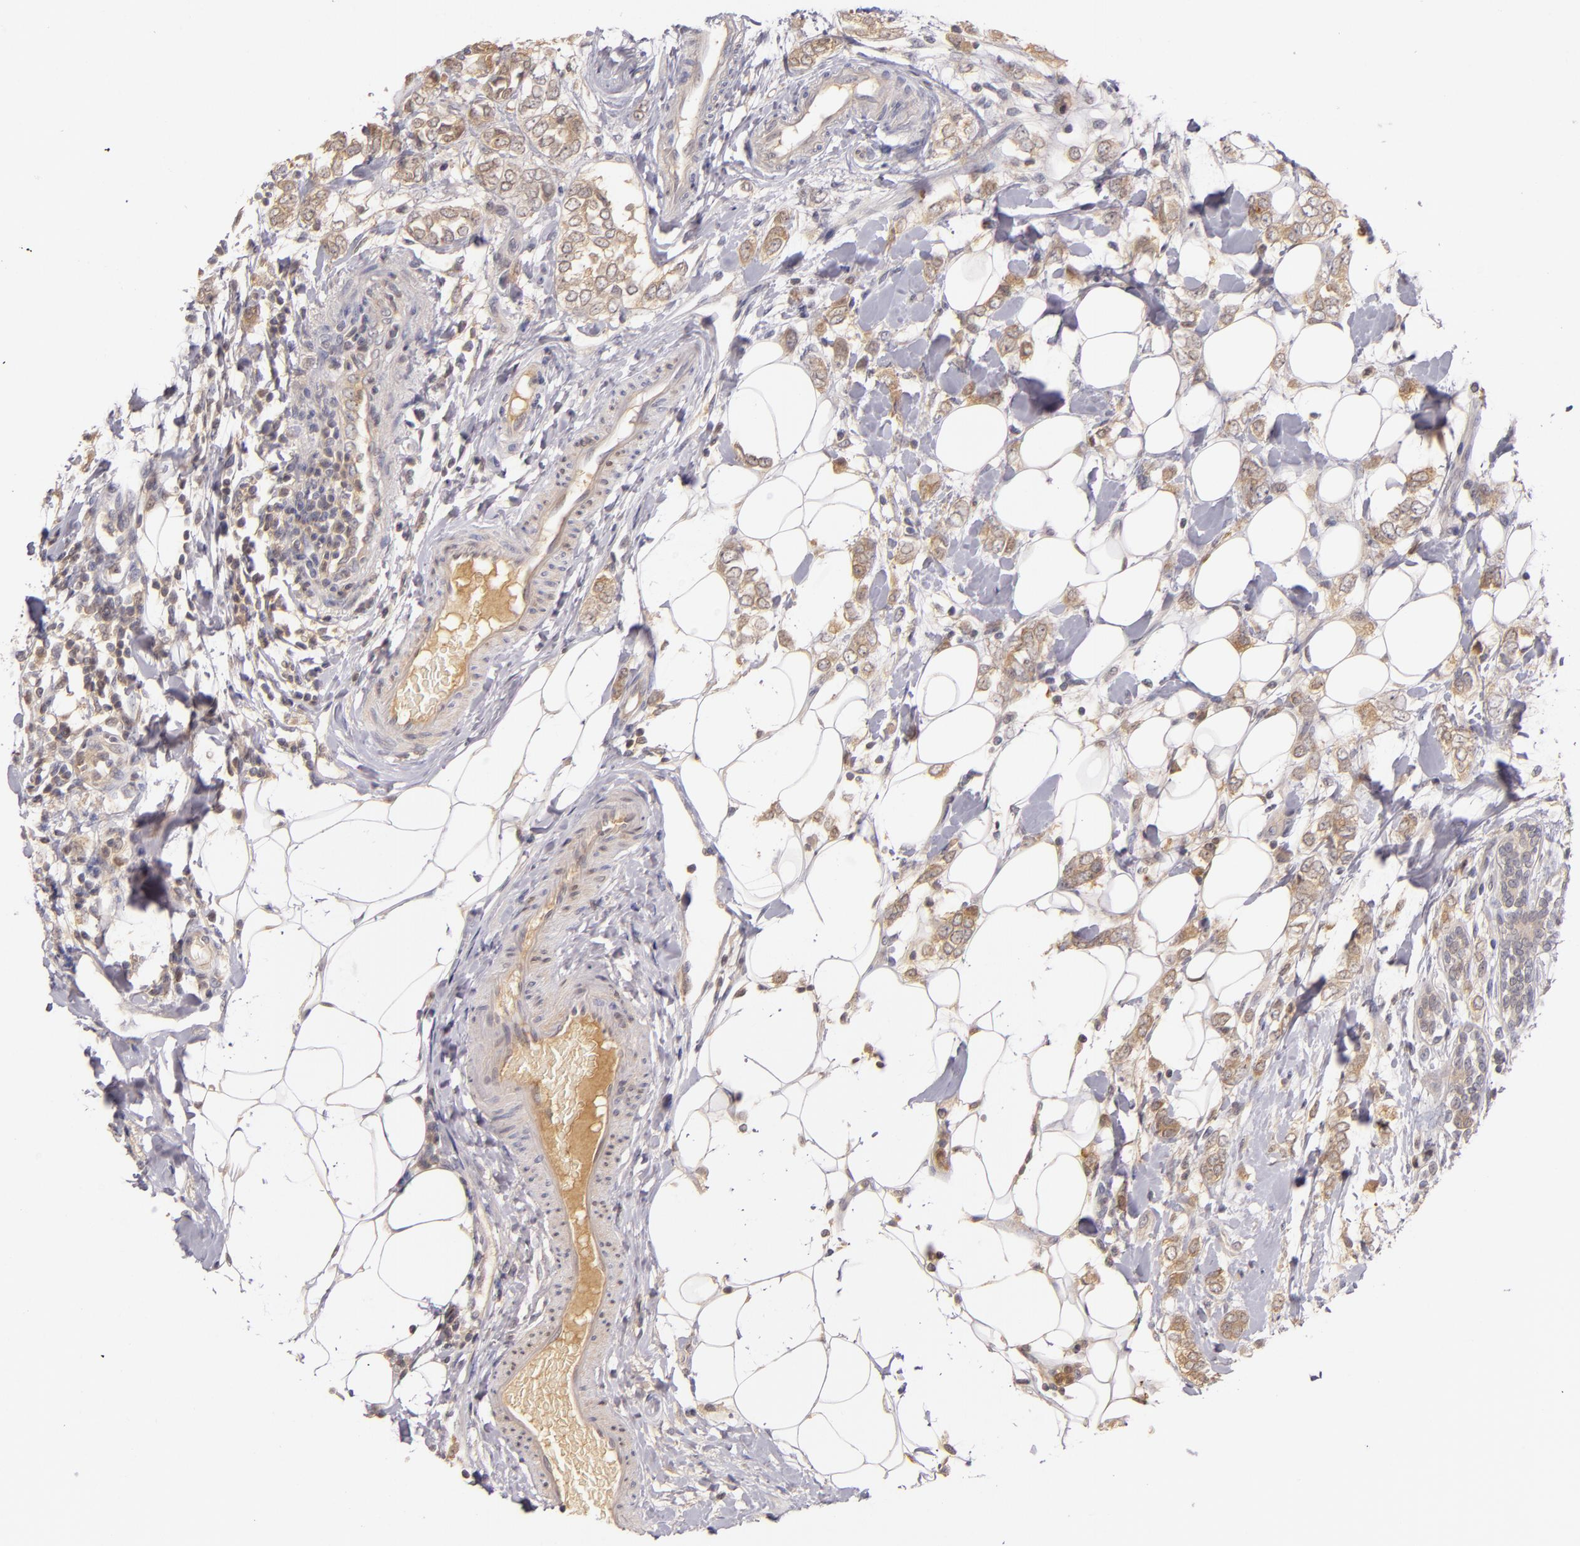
{"staining": {"intensity": "moderate", "quantity": ">75%", "location": "cytoplasmic/membranous"}, "tissue": "breast cancer", "cell_type": "Tumor cells", "image_type": "cancer", "snomed": [{"axis": "morphology", "description": "Normal tissue, NOS"}, {"axis": "morphology", "description": "Lobular carcinoma"}, {"axis": "topography", "description": "Breast"}], "caption": "Tumor cells show medium levels of moderate cytoplasmic/membranous expression in about >75% of cells in human lobular carcinoma (breast). (DAB (3,3'-diaminobenzidine) IHC with brightfield microscopy, high magnification).", "gene": "LRG1", "patient": {"sex": "female", "age": 47}}